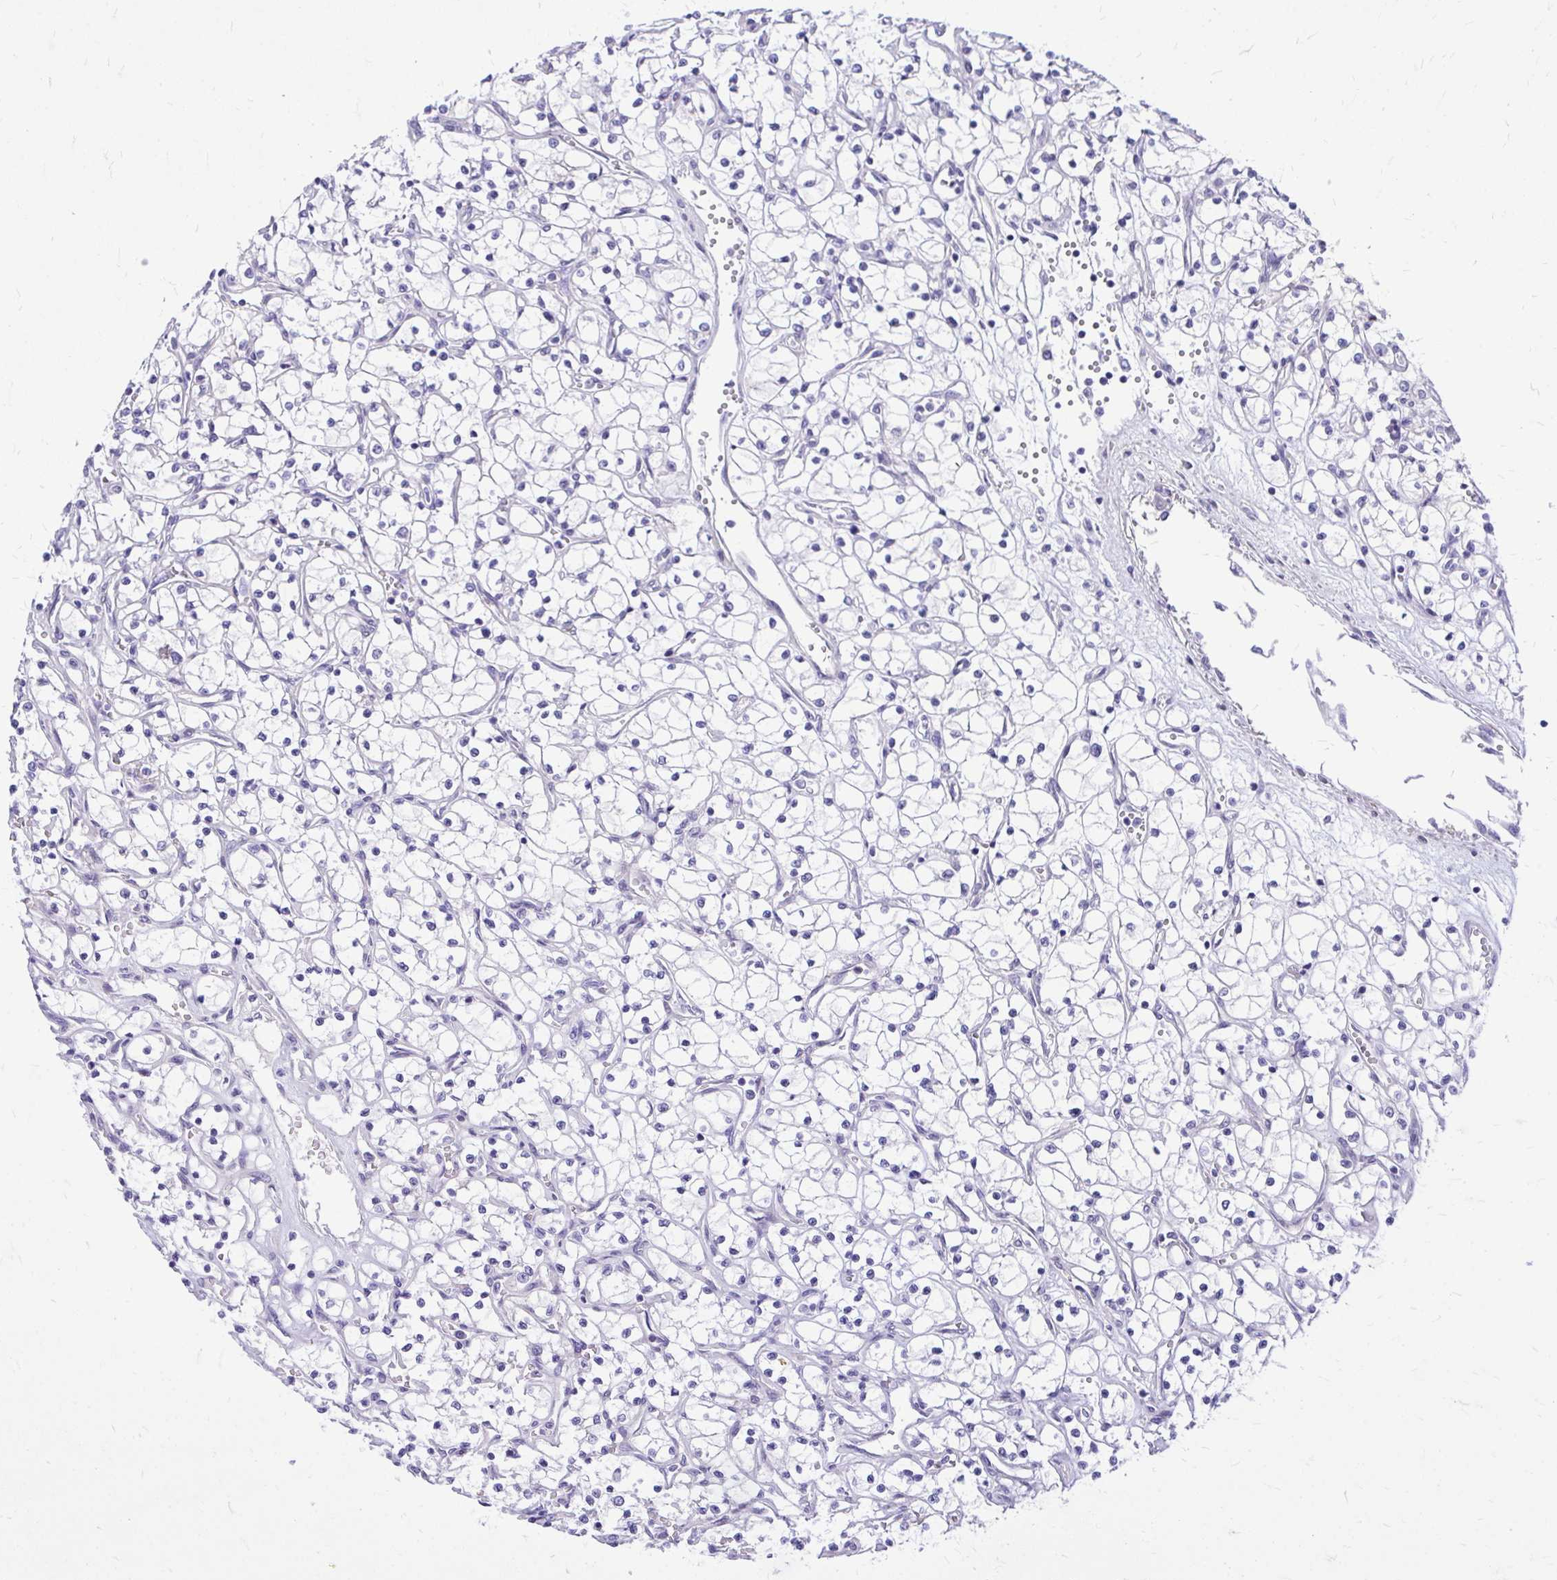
{"staining": {"intensity": "negative", "quantity": "none", "location": "none"}, "tissue": "renal cancer", "cell_type": "Tumor cells", "image_type": "cancer", "snomed": [{"axis": "morphology", "description": "Adenocarcinoma, NOS"}, {"axis": "topography", "description": "Kidney"}], "caption": "Immunohistochemistry of human renal cancer (adenocarcinoma) displays no staining in tumor cells. (DAB immunohistochemistry (IHC) visualized using brightfield microscopy, high magnification).", "gene": "ADAMTSL1", "patient": {"sex": "female", "age": 69}}